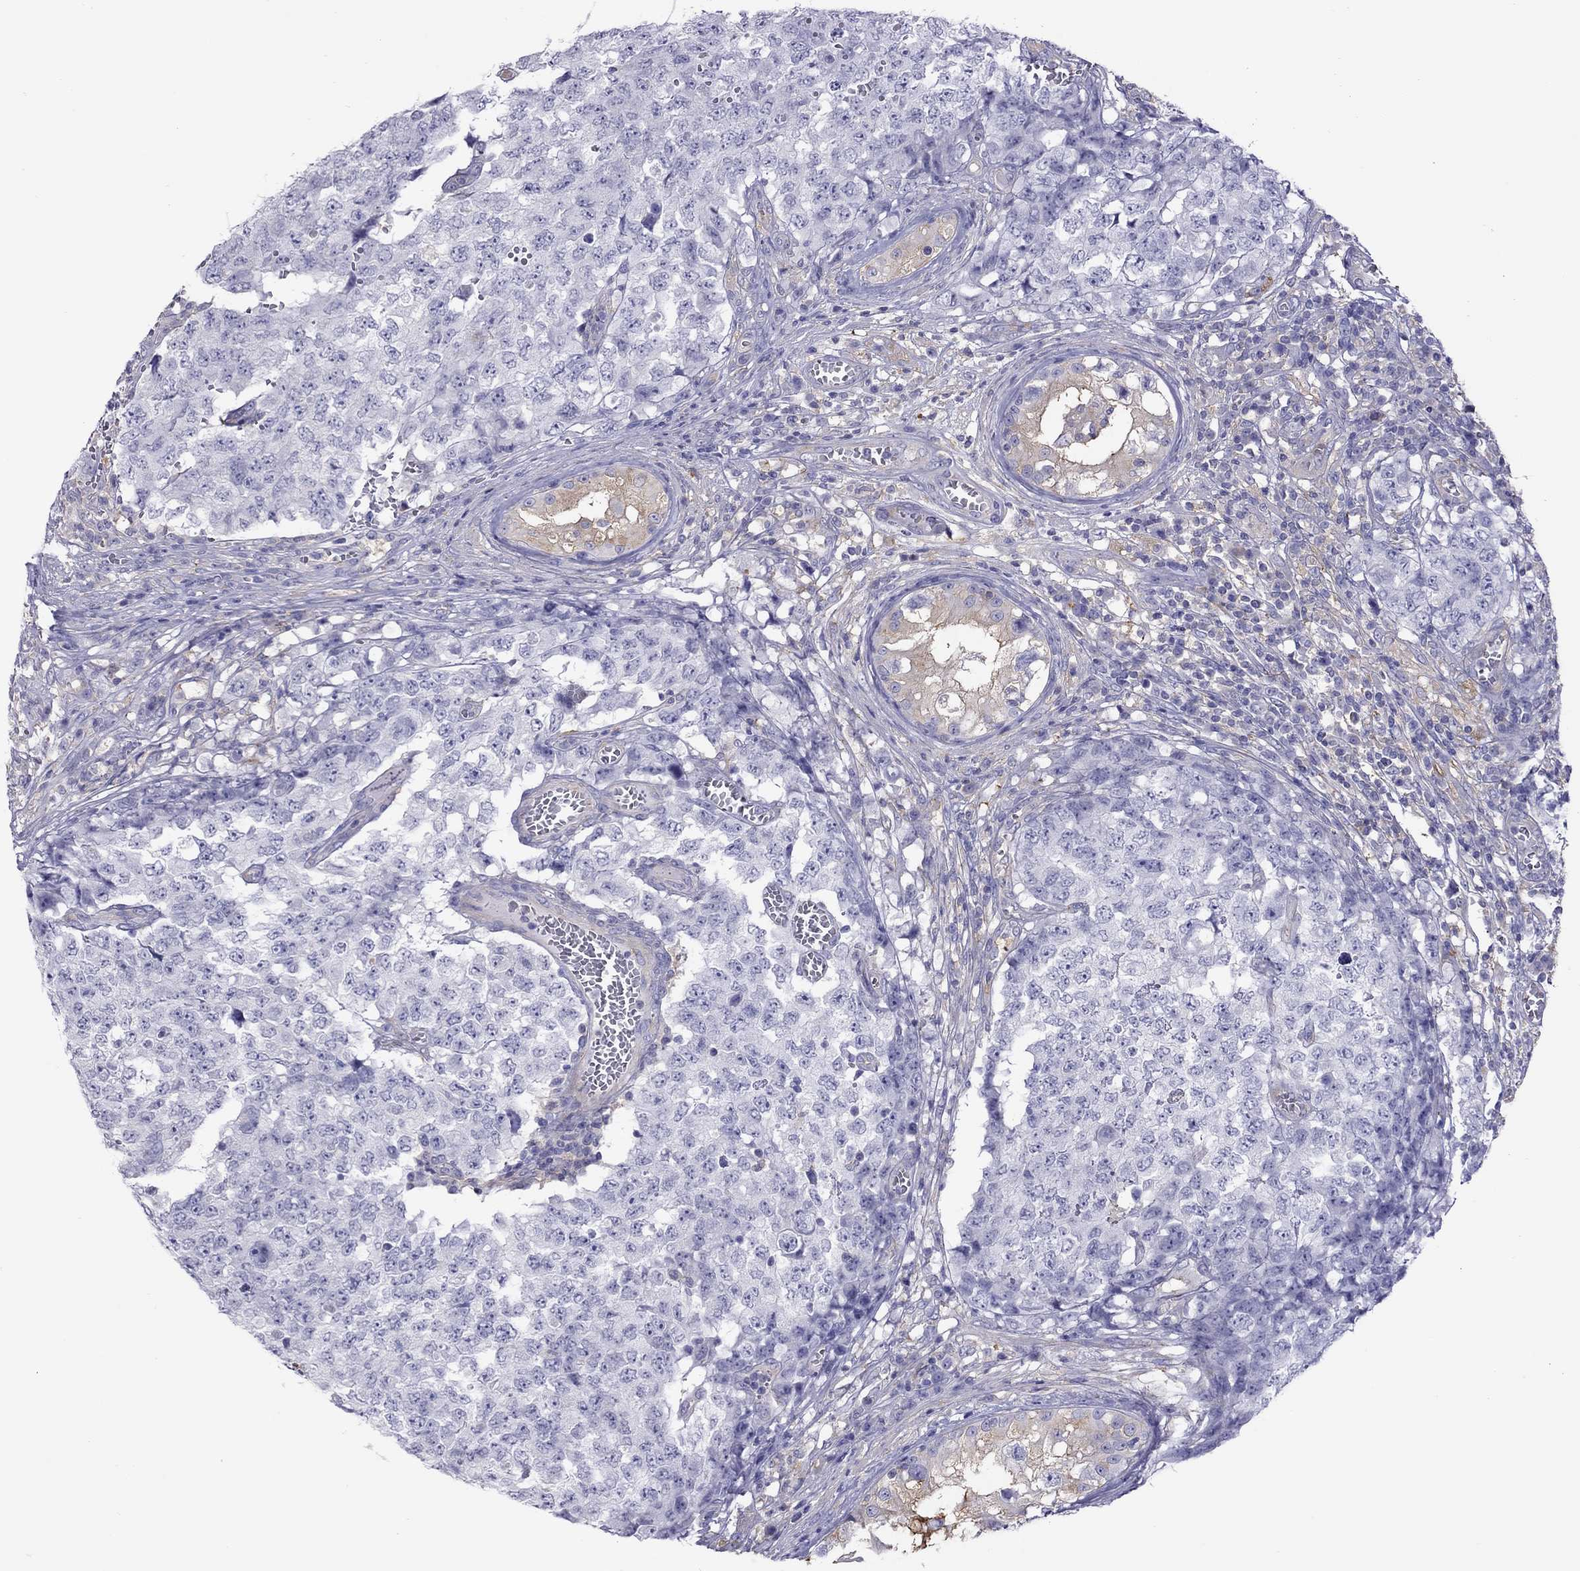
{"staining": {"intensity": "negative", "quantity": "none", "location": "none"}, "tissue": "testis cancer", "cell_type": "Tumor cells", "image_type": "cancer", "snomed": [{"axis": "morphology", "description": "Carcinoma, Embryonal, NOS"}, {"axis": "topography", "description": "Testis"}], "caption": "IHC photomicrograph of neoplastic tissue: human testis embryonal carcinoma stained with DAB (3,3'-diaminobenzidine) reveals no significant protein staining in tumor cells.", "gene": "ALOX15B", "patient": {"sex": "male", "age": 23}}